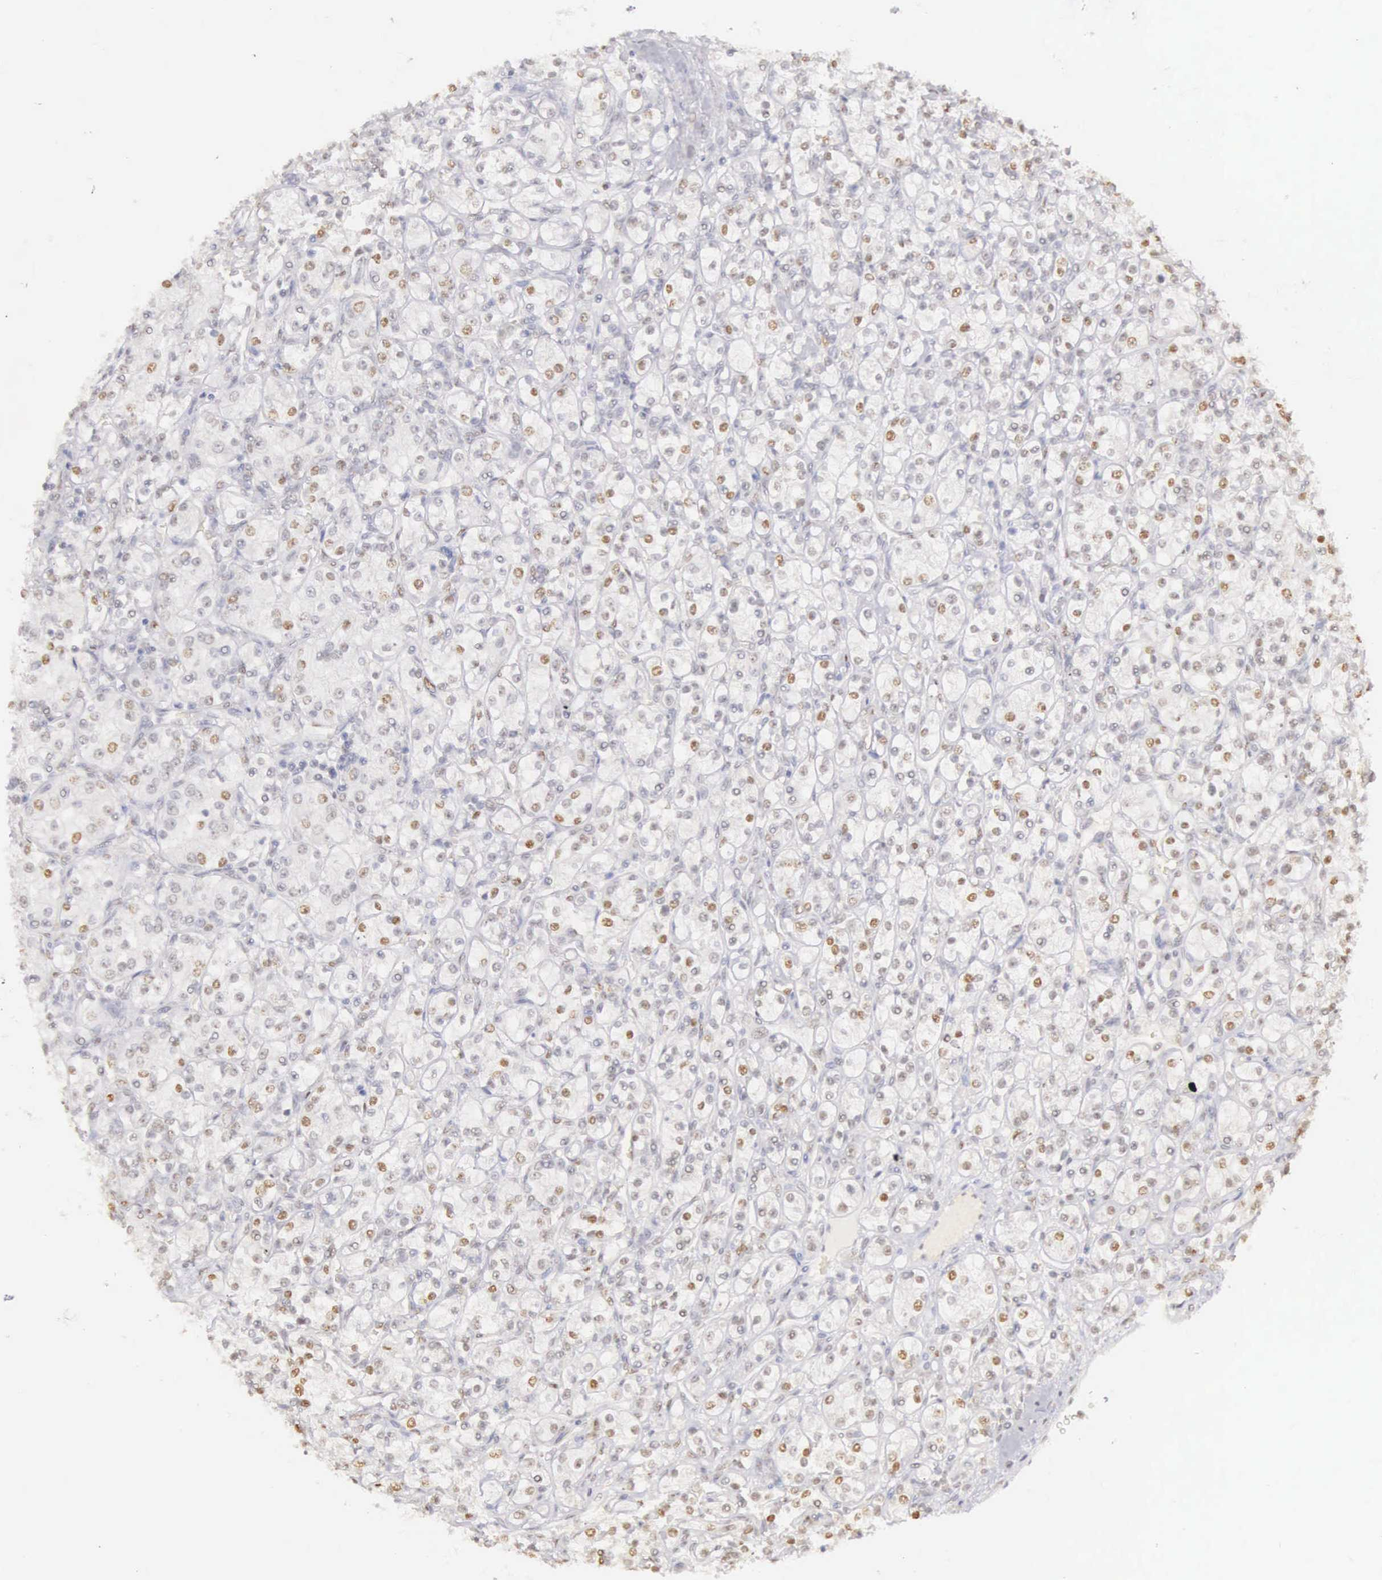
{"staining": {"intensity": "moderate", "quantity": "25%-75%", "location": "nuclear"}, "tissue": "renal cancer", "cell_type": "Tumor cells", "image_type": "cancer", "snomed": [{"axis": "morphology", "description": "Adenocarcinoma, NOS"}, {"axis": "topography", "description": "Kidney"}], "caption": "Protein staining displays moderate nuclear positivity in approximately 25%-75% of tumor cells in renal cancer.", "gene": "UBA1", "patient": {"sex": "male", "age": 77}}